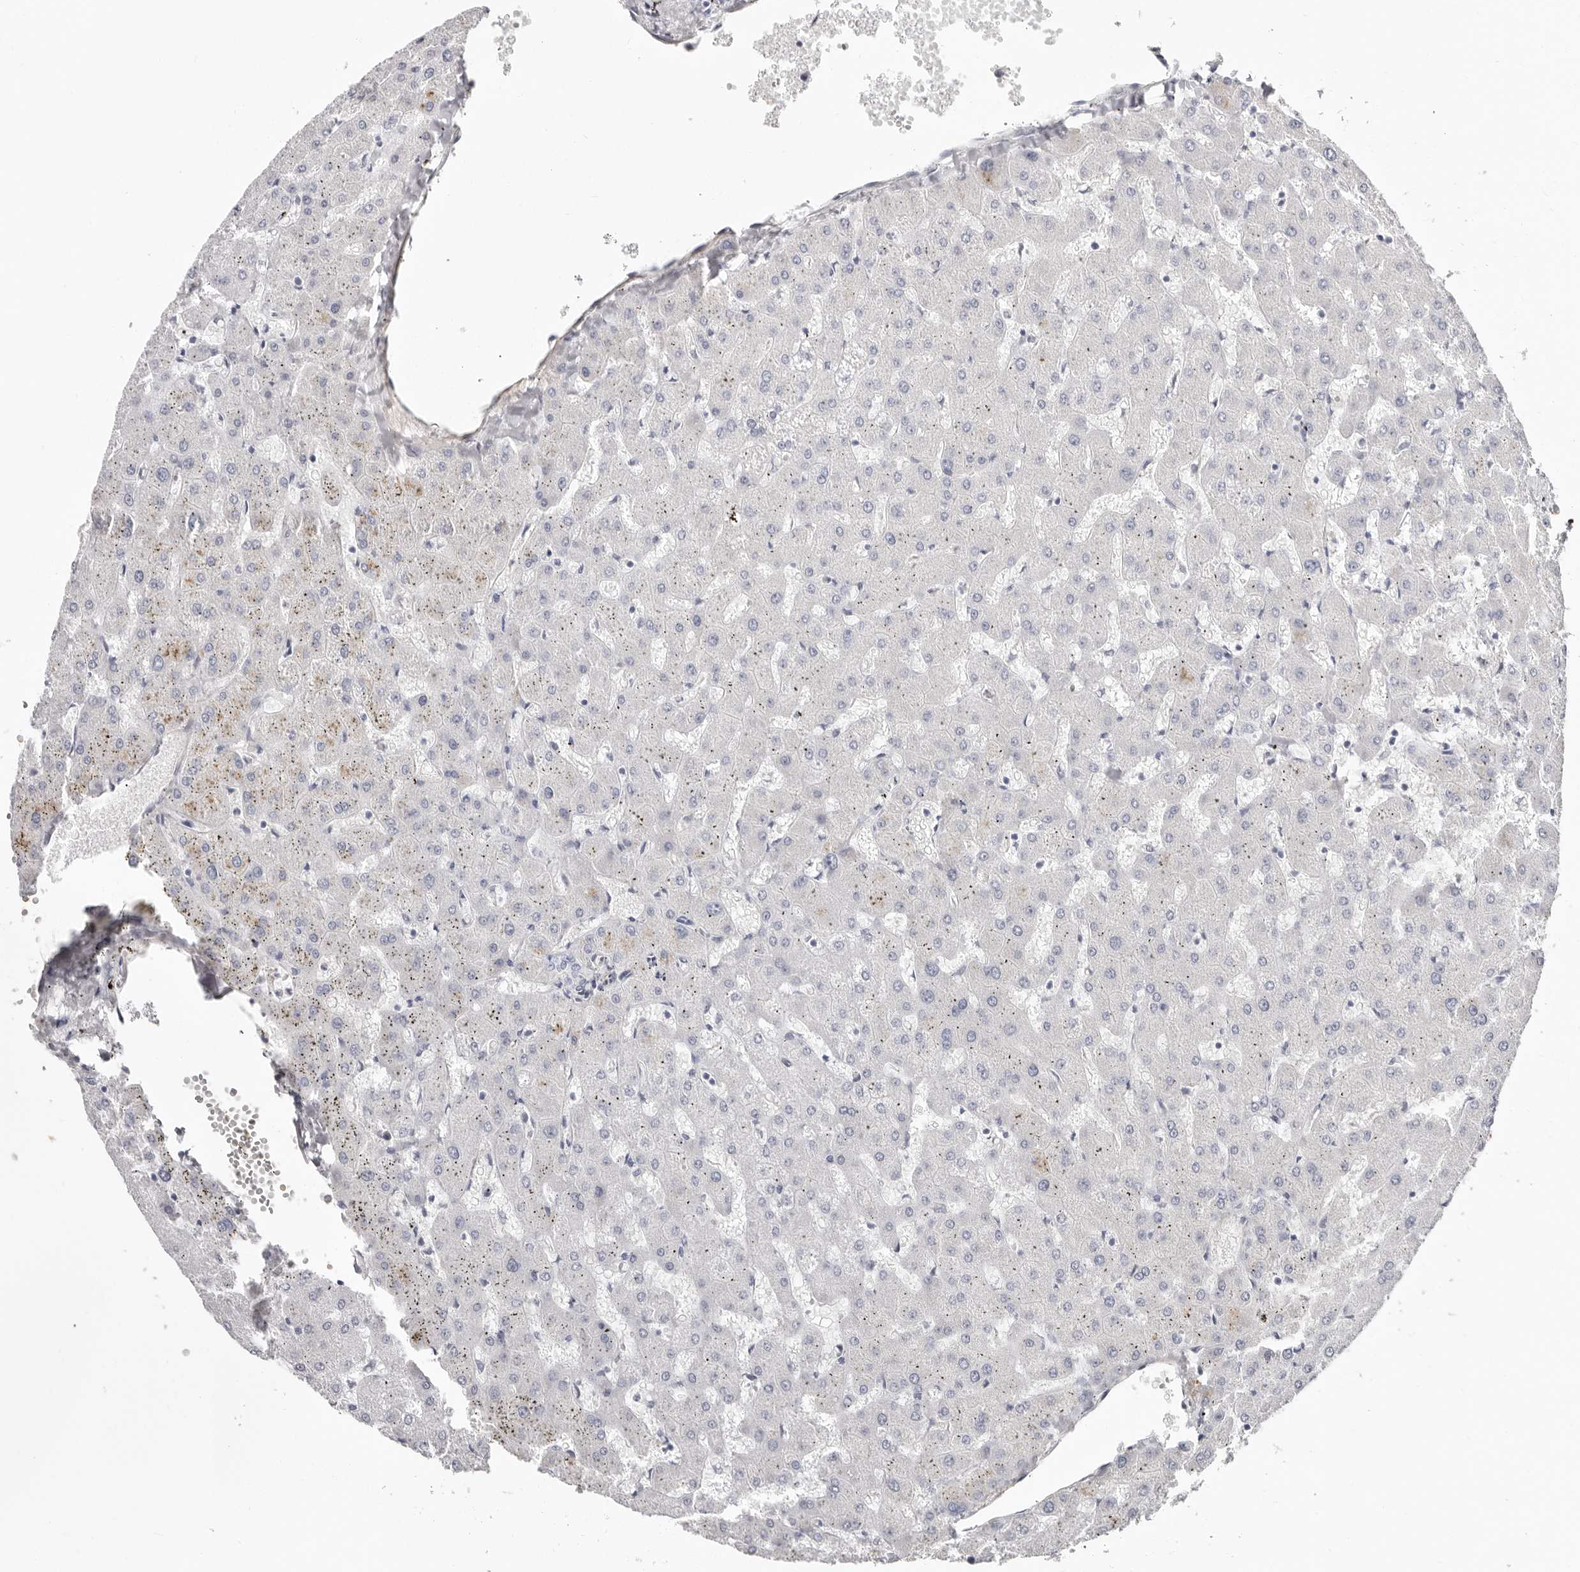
{"staining": {"intensity": "negative", "quantity": "none", "location": "none"}, "tissue": "liver", "cell_type": "Cholangiocytes", "image_type": "normal", "snomed": [{"axis": "morphology", "description": "Normal tissue, NOS"}, {"axis": "topography", "description": "Liver"}], "caption": "Cholangiocytes show no significant protein staining in benign liver. (Brightfield microscopy of DAB (3,3'-diaminobenzidine) immunohistochemistry at high magnification).", "gene": "PKDCC", "patient": {"sex": "female", "age": 63}}